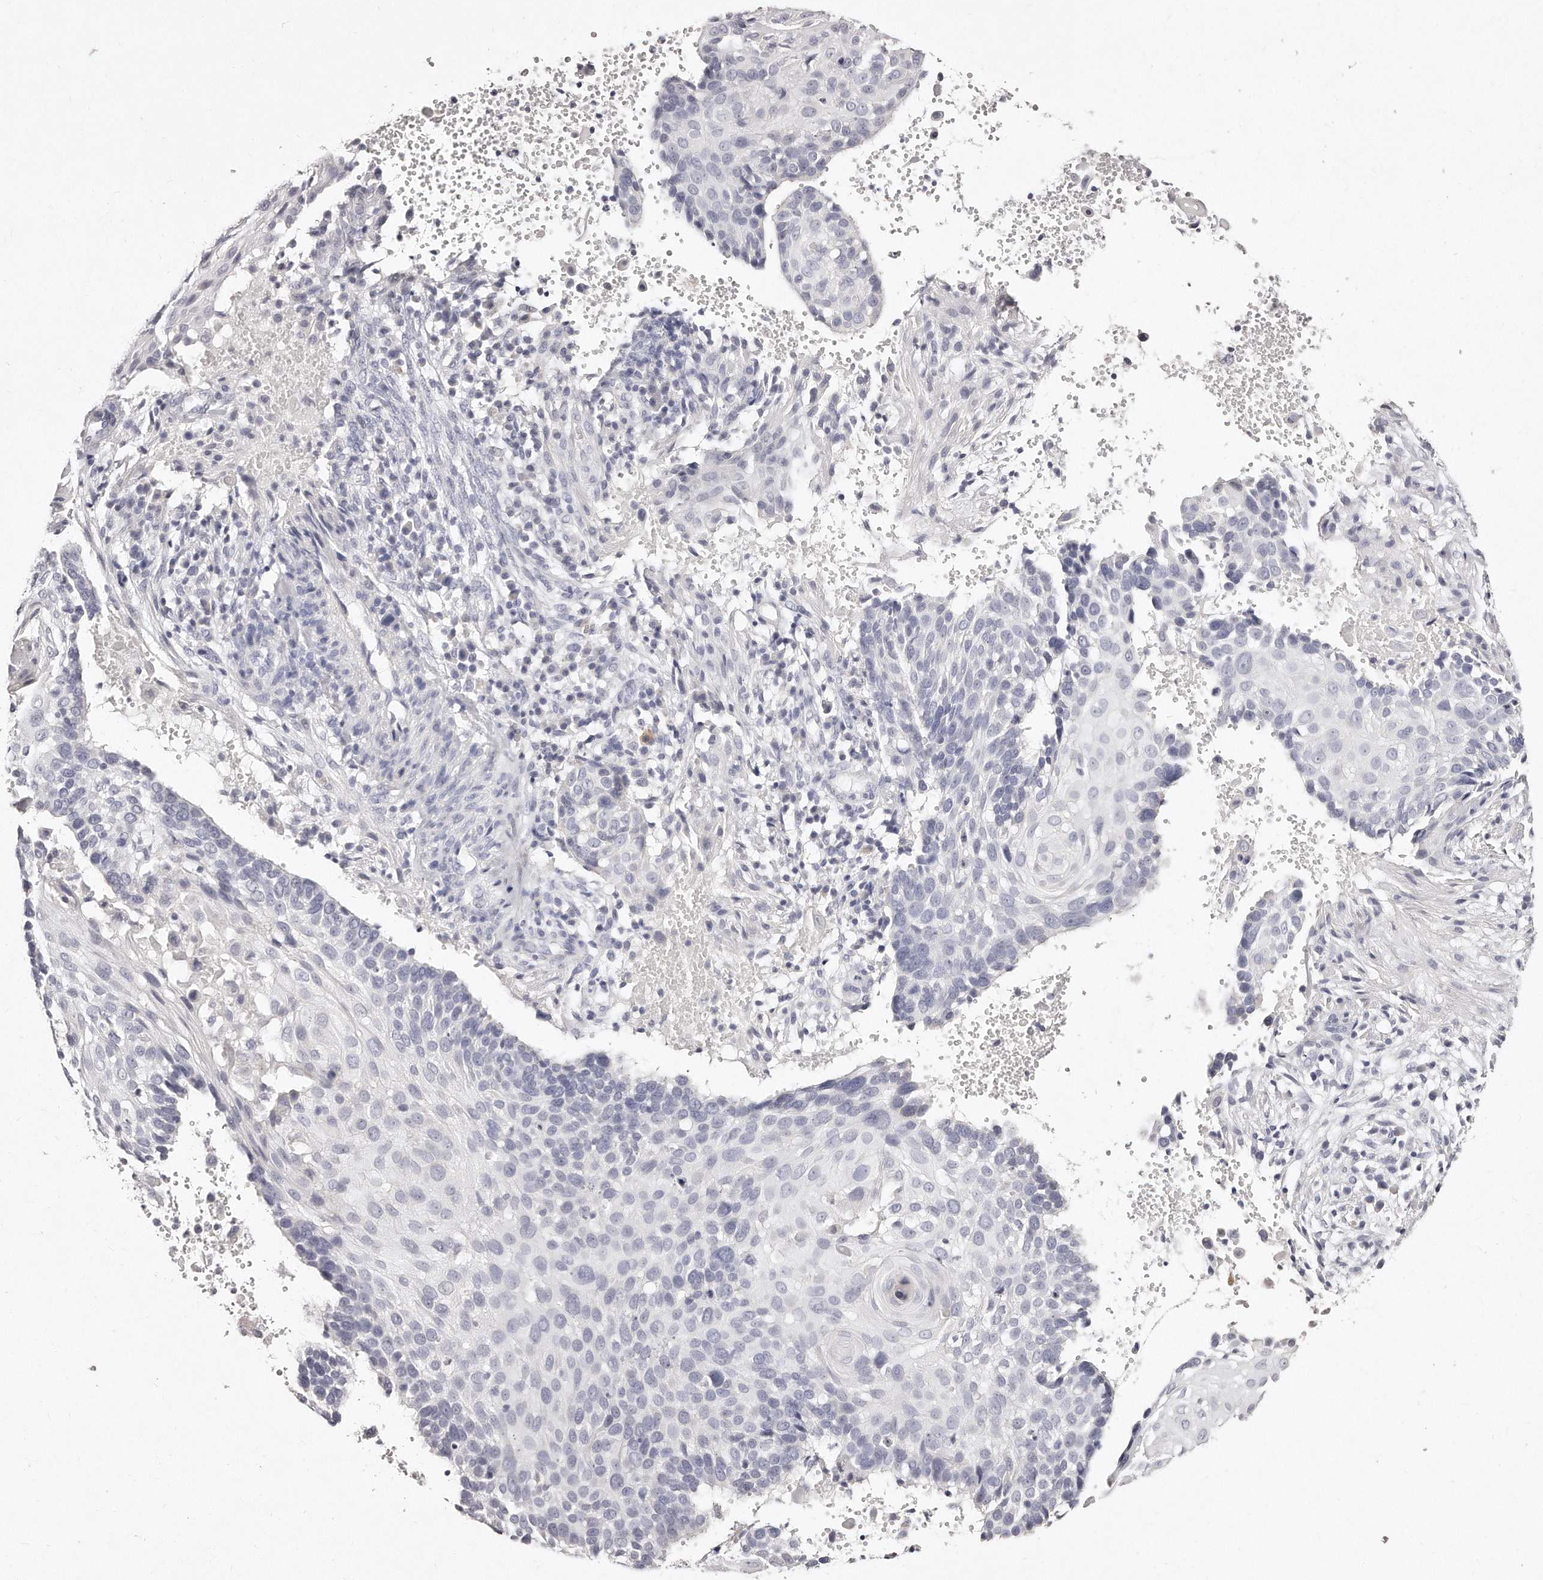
{"staining": {"intensity": "negative", "quantity": "none", "location": "none"}, "tissue": "cervical cancer", "cell_type": "Tumor cells", "image_type": "cancer", "snomed": [{"axis": "morphology", "description": "Squamous cell carcinoma, NOS"}, {"axis": "topography", "description": "Cervix"}], "caption": "The histopathology image shows no significant positivity in tumor cells of cervical cancer.", "gene": "GDA", "patient": {"sex": "female", "age": 74}}